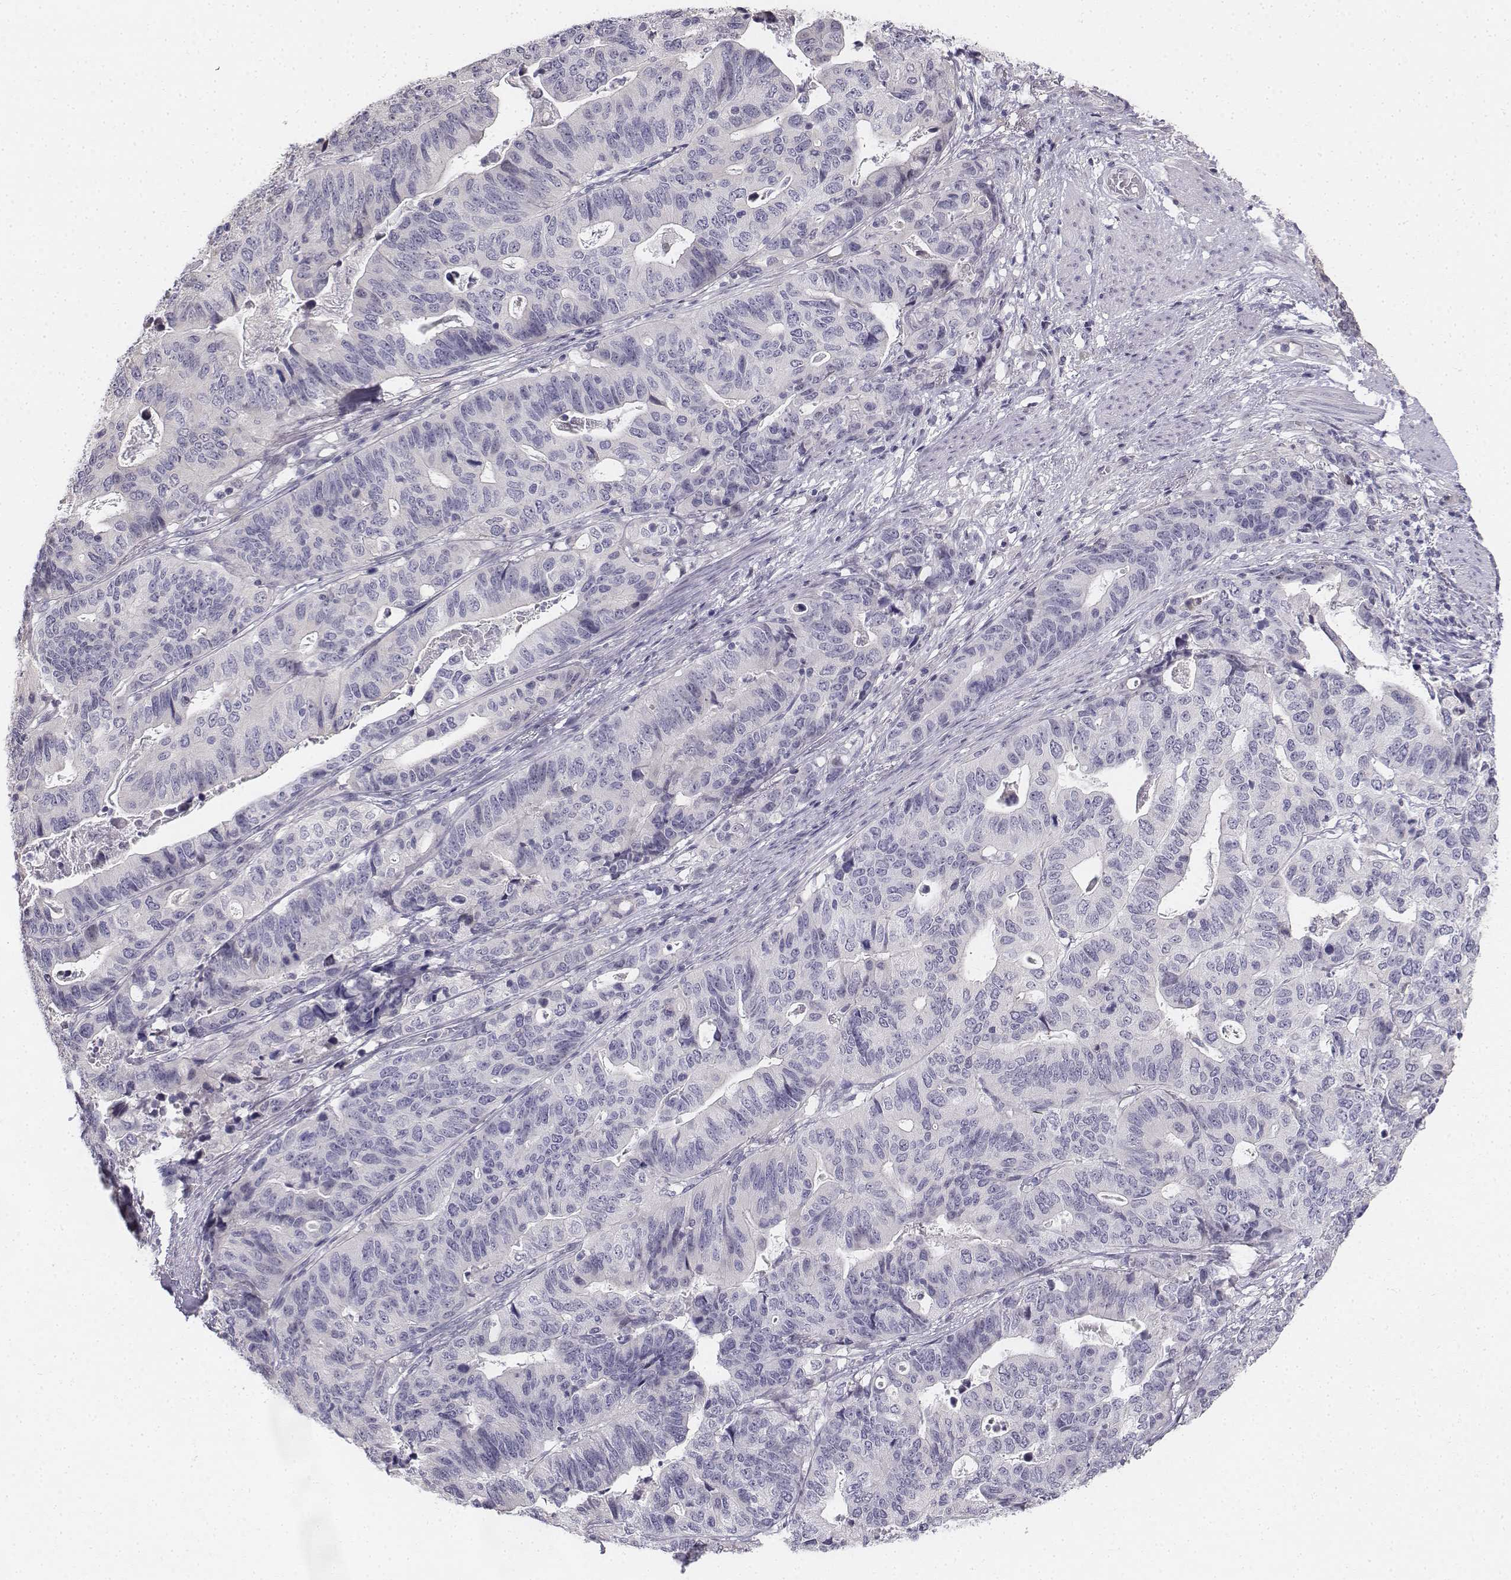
{"staining": {"intensity": "negative", "quantity": "none", "location": "none"}, "tissue": "stomach cancer", "cell_type": "Tumor cells", "image_type": "cancer", "snomed": [{"axis": "morphology", "description": "Adenocarcinoma, NOS"}, {"axis": "topography", "description": "Stomach, upper"}], "caption": "High power microscopy photomicrograph of an immunohistochemistry photomicrograph of stomach cancer, revealing no significant staining in tumor cells.", "gene": "PENK", "patient": {"sex": "female", "age": 67}}